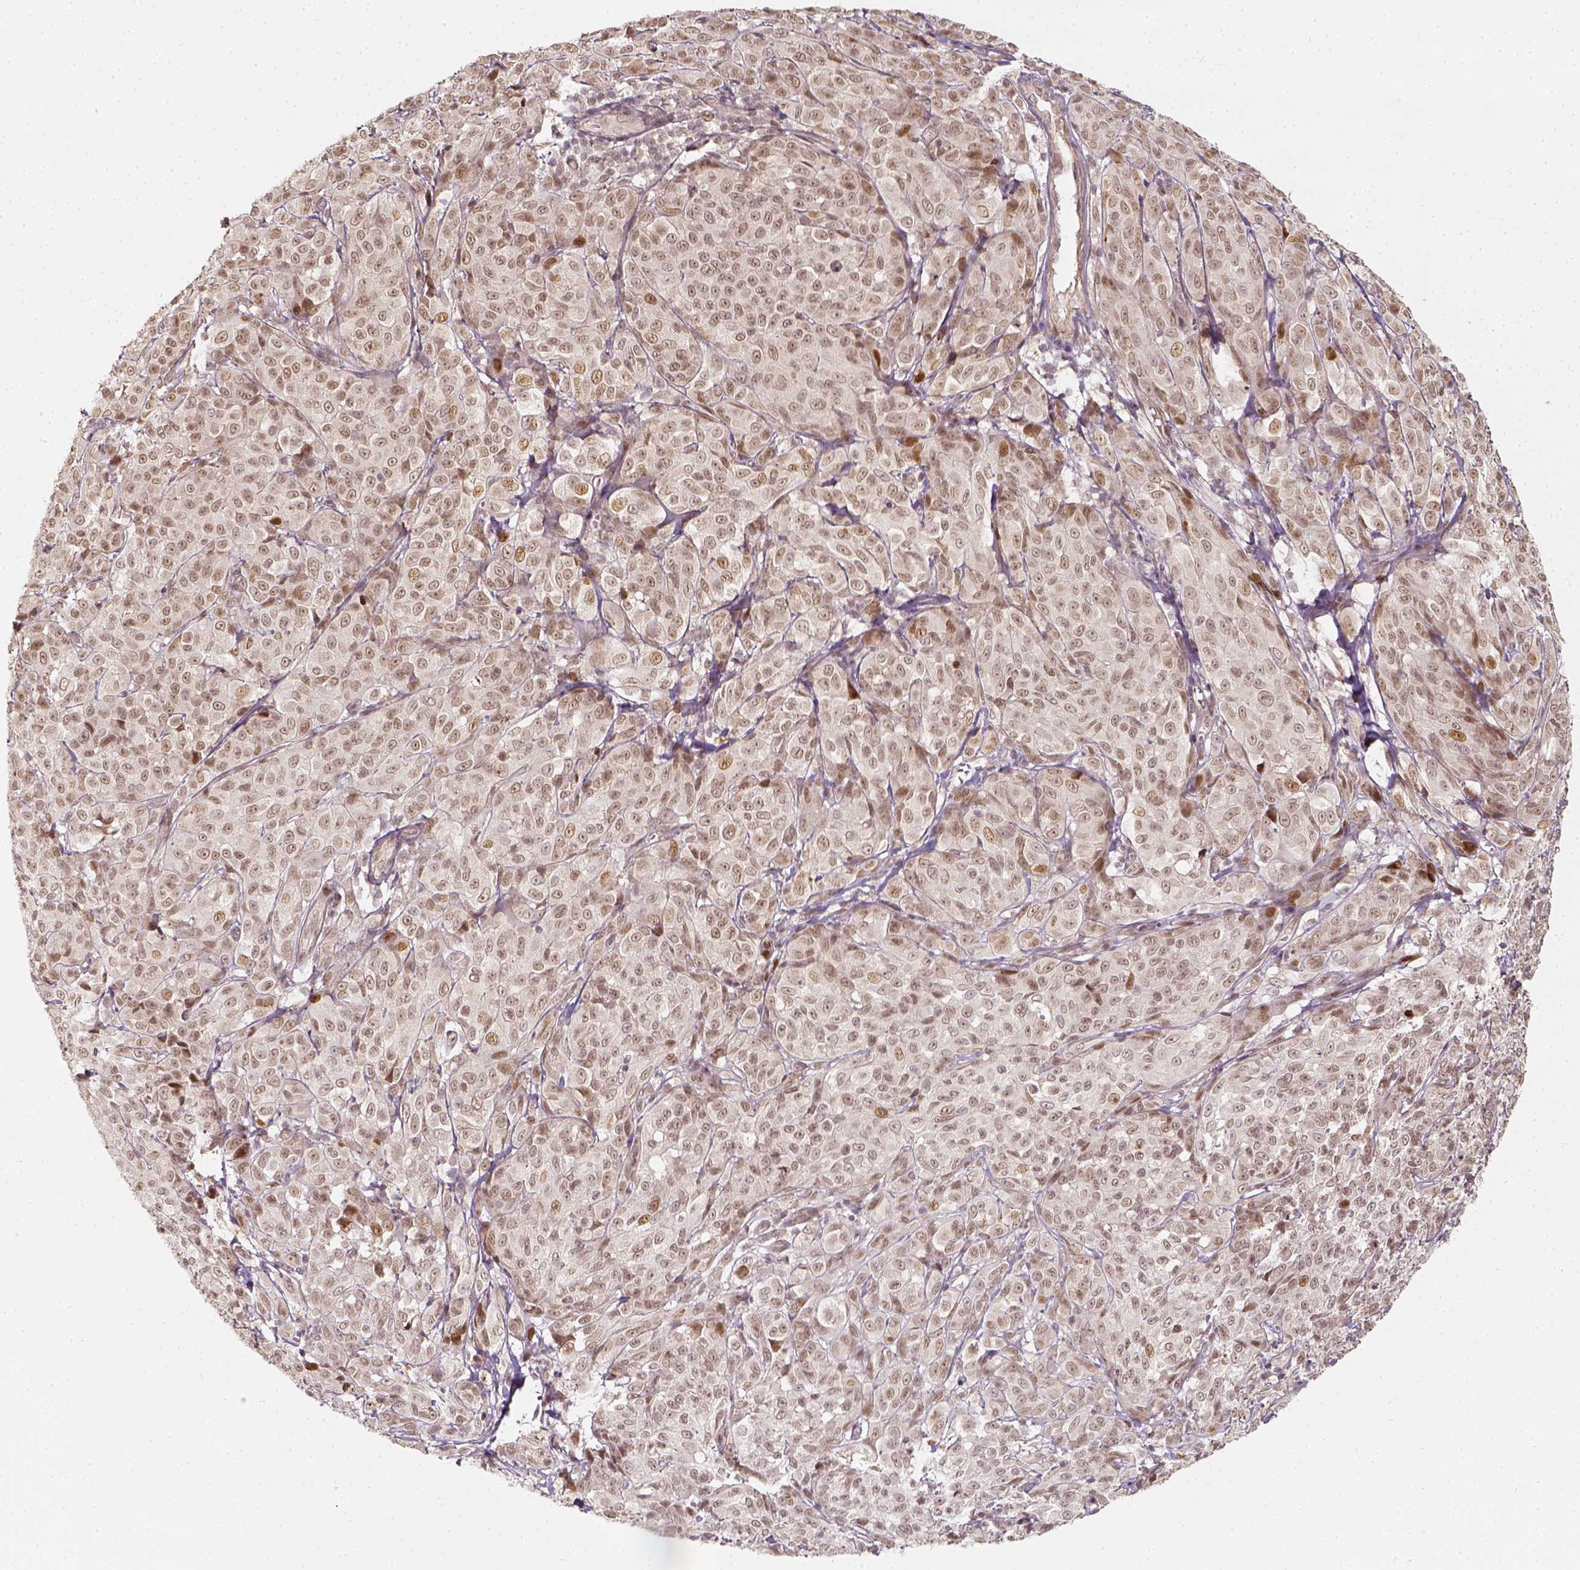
{"staining": {"intensity": "moderate", "quantity": "<25%", "location": "nuclear"}, "tissue": "melanoma", "cell_type": "Tumor cells", "image_type": "cancer", "snomed": [{"axis": "morphology", "description": "Malignant melanoma, NOS"}, {"axis": "topography", "description": "Skin"}], "caption": "Immunohistochemical staining of human malignant melanoma reveals moderate nuclear protein expression in about <25% of tumor cells. (Brightfield microscopy of DAB IHC at high magnification).", "gene": "ZMAT3", "patient": {"sex": "male", "age": 89}}